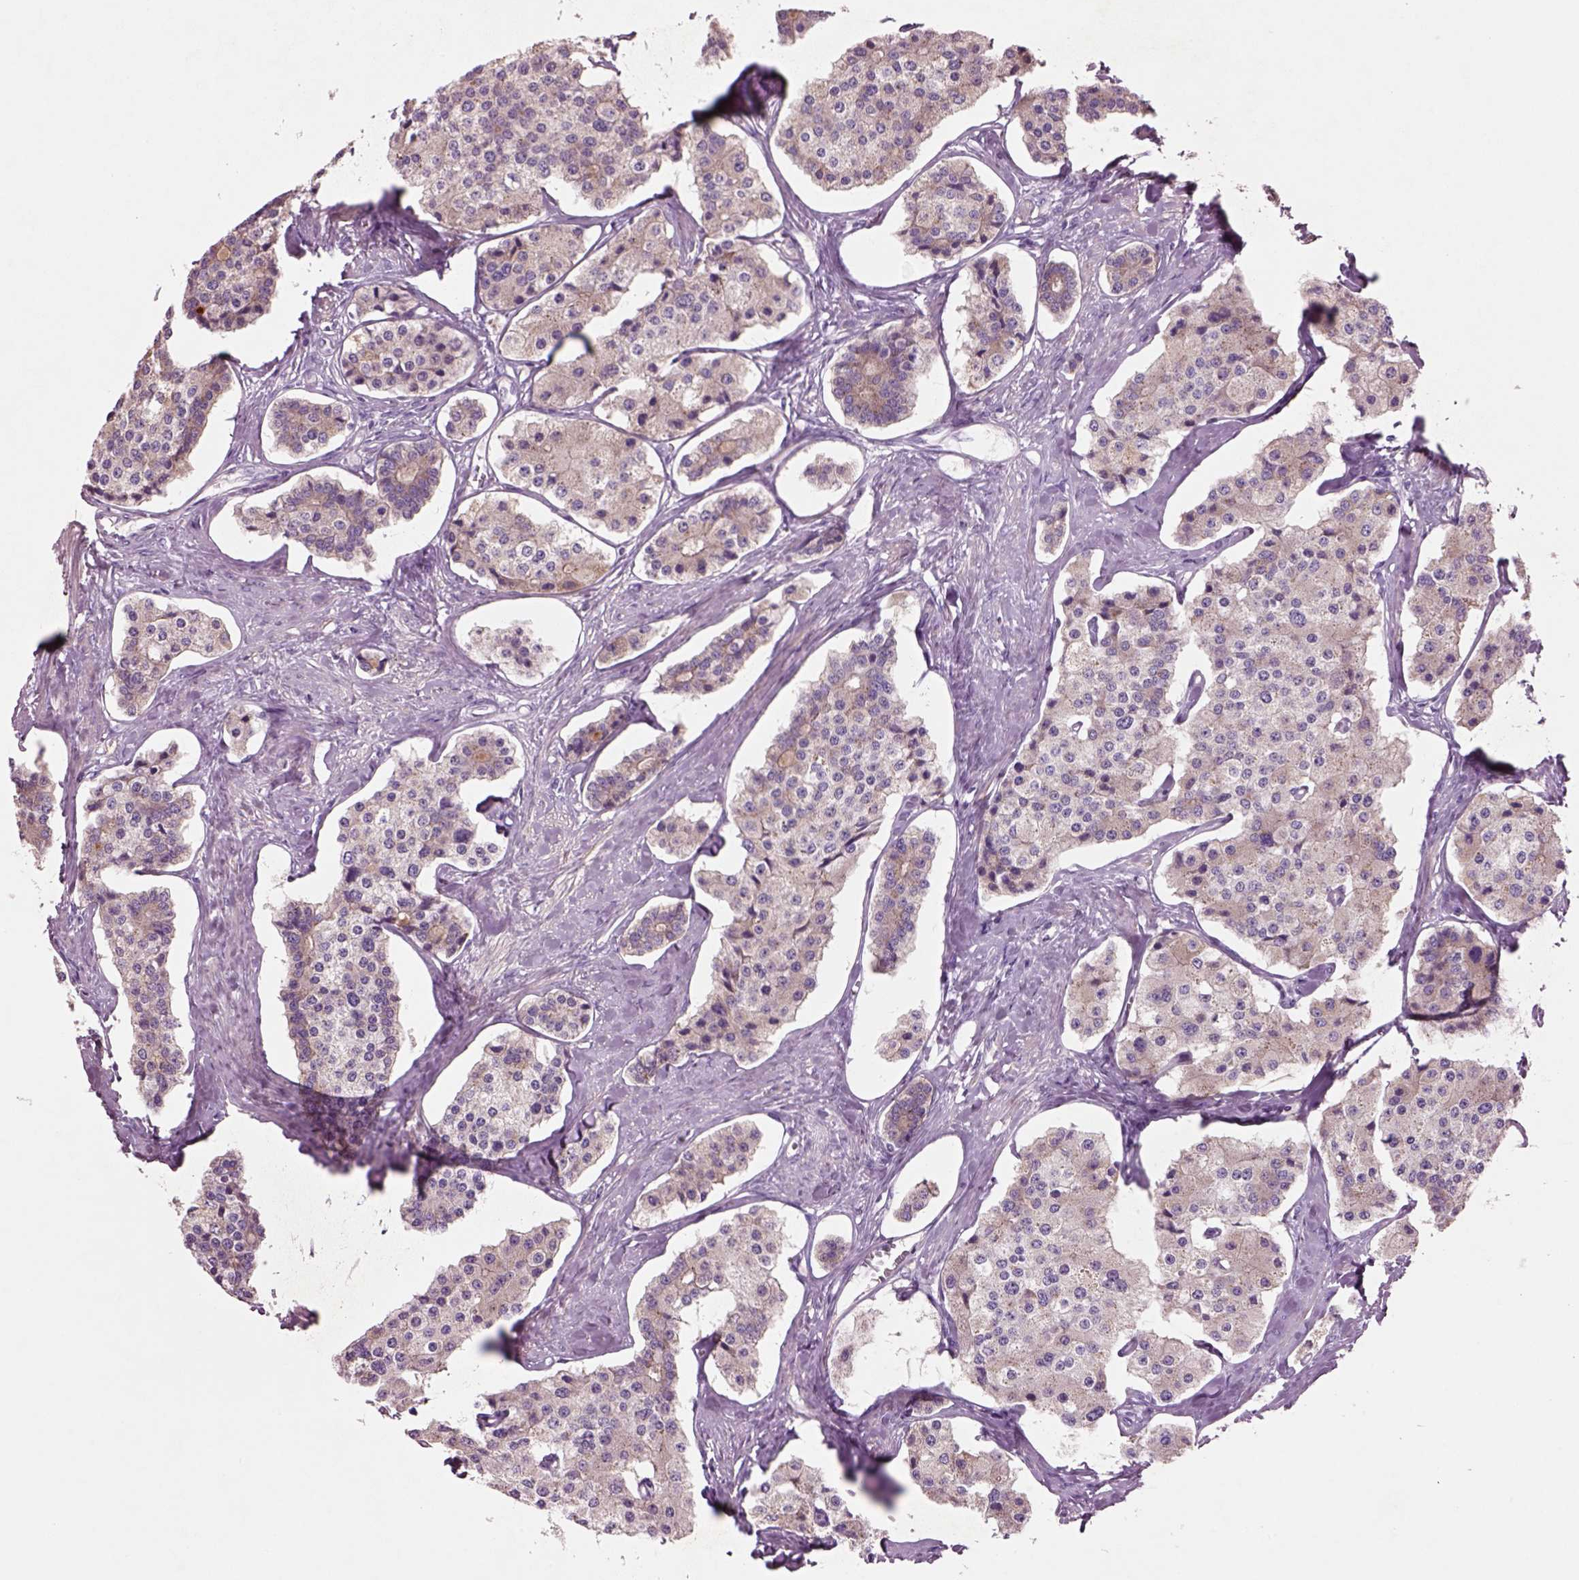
{"staining": {"intensity": "negative", "quantity": "none", "location": "none"}, "tissue": "carcinoid", "cell_type": "Tumor cells", "image_type": "cancer", "snomed": [{"axis": "morphology", "description": "Carcinoid, malignant, NOS"}, {"axis": "topography", "description": "Small intestine"}], "caption": "DAB immunohistochemical staining of human carcinoid exhibits no significant expression in tumor cells. (IHC, brightfield microscopy, high magnification).", "gene": "PLPP7", "patient": {"sex": "female", "age": 65}}